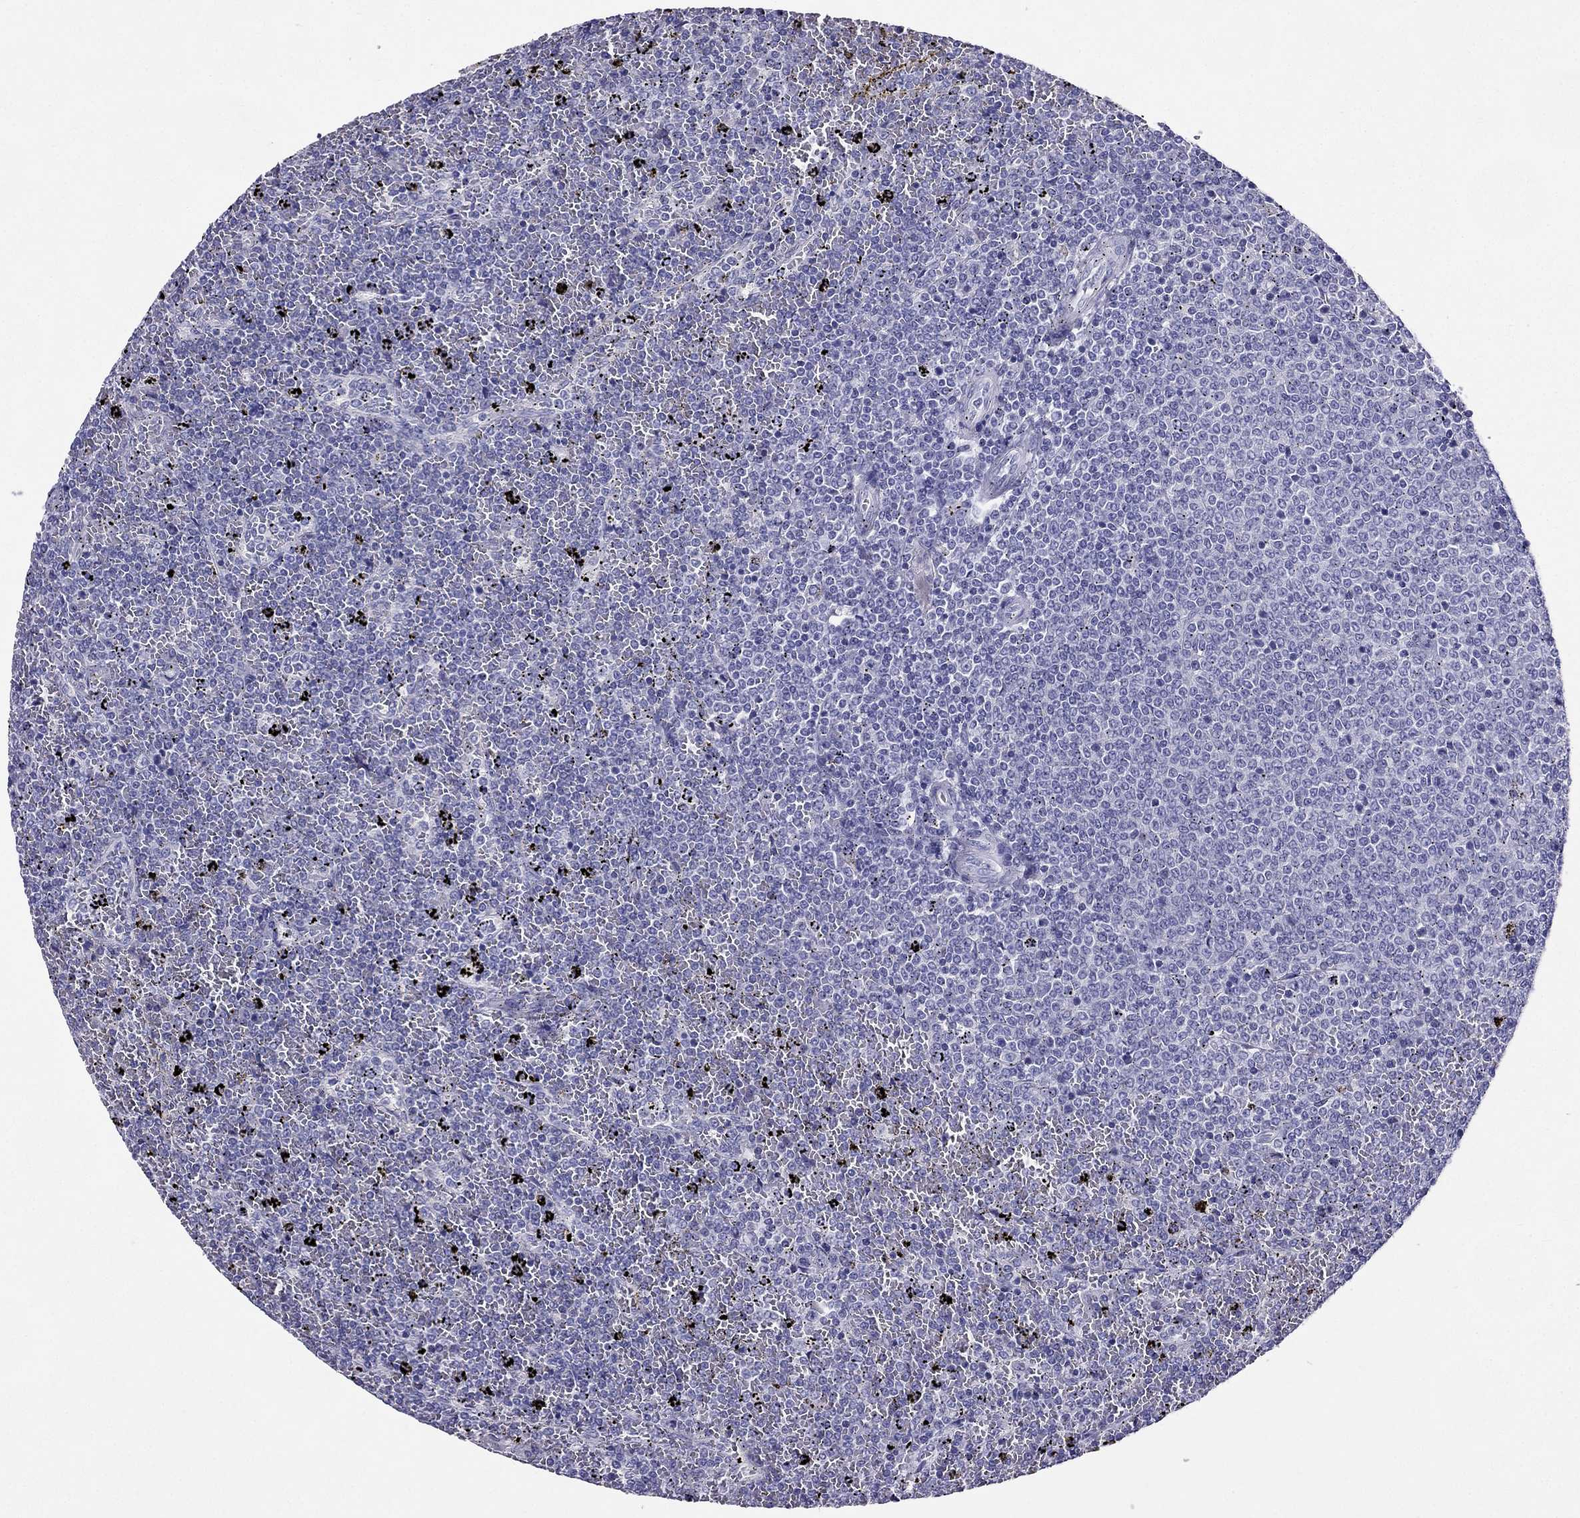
{"staining": {"intensity": "negative", "quantity": "none", "location": "none"}, "tissue": "lymphoma", "cell_type": "Tumor cells", "image_type": "cancer", "snomed": [{"axis": "morphology", "description": "Malignant lymphoma, non-Hodgkin's type, Low grade"}, {"axis": "topography", "description": "Spleen"}], "caption": "Tumor cells show no significant protein staining in lymphoma.", "gene": "ZNF541", "patient": {"sex": "female", "age": 77}}